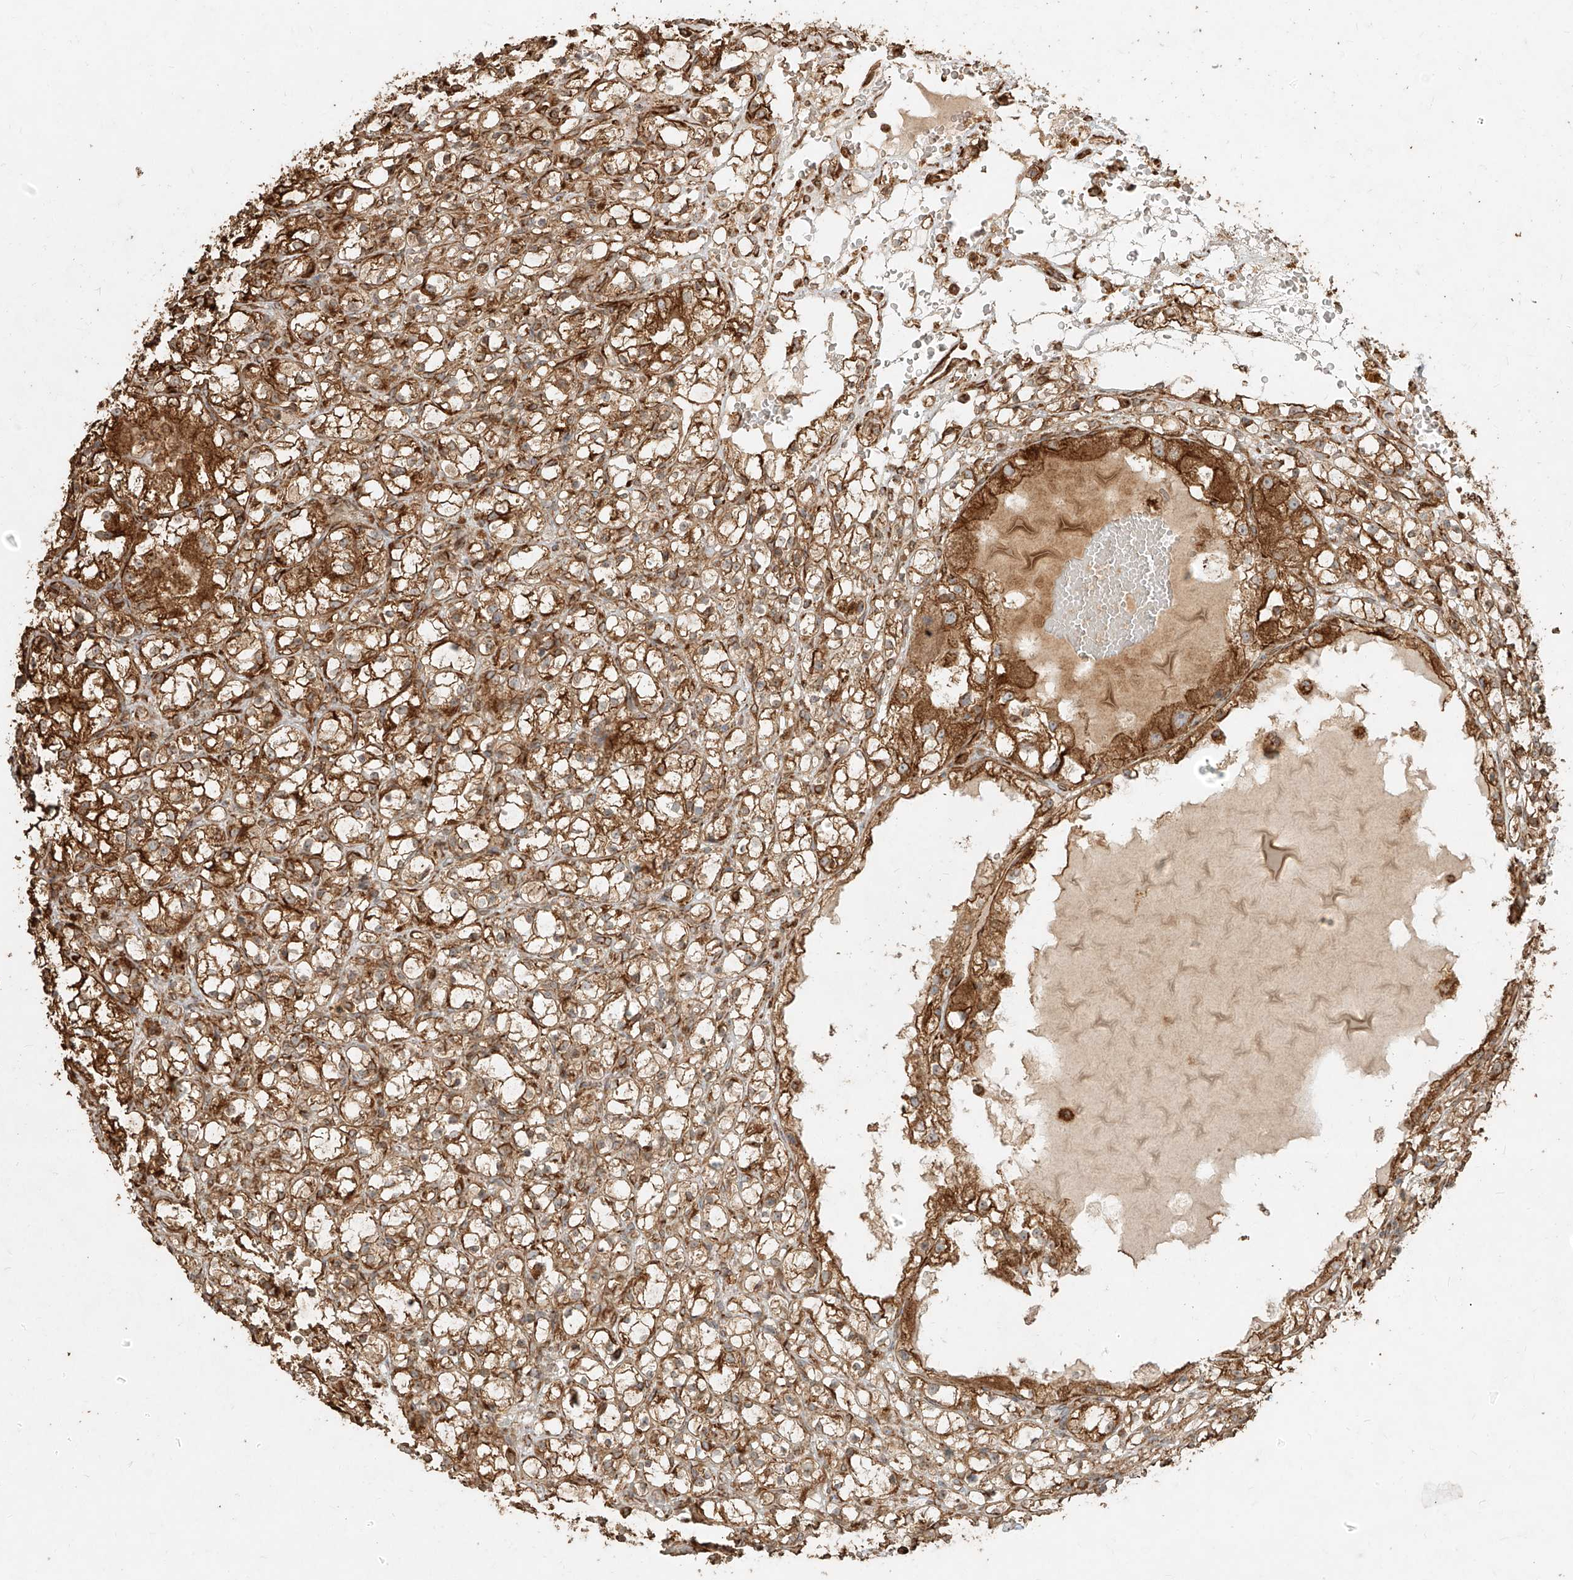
{"staining": {"intensity": "strong", "quantity": ">75%", "location": "cytoplasmic/membranous"}, "tissue": "renal cancer", "cell_type": "Tumor cells", "image_type": "cancer", "snomed": [{"axis": "morphology", "description": "Adenocarcinoma, NOS"}, {"axis": "topography", "description": "Kidney"}], "caption": "An immunohistochemistry photomicrograph of neoplastic tissue is shown. Protein staining in brown highlights strong cytoplasmic/membranous positivity in renal cancer within tumor cells. (Stains: DAB in brown, nuclei in blue, Microscopy: brightfield microscopy at high magnification).", "gene": "EFNB1", "patient": {"sex": "male", "age": 61}}